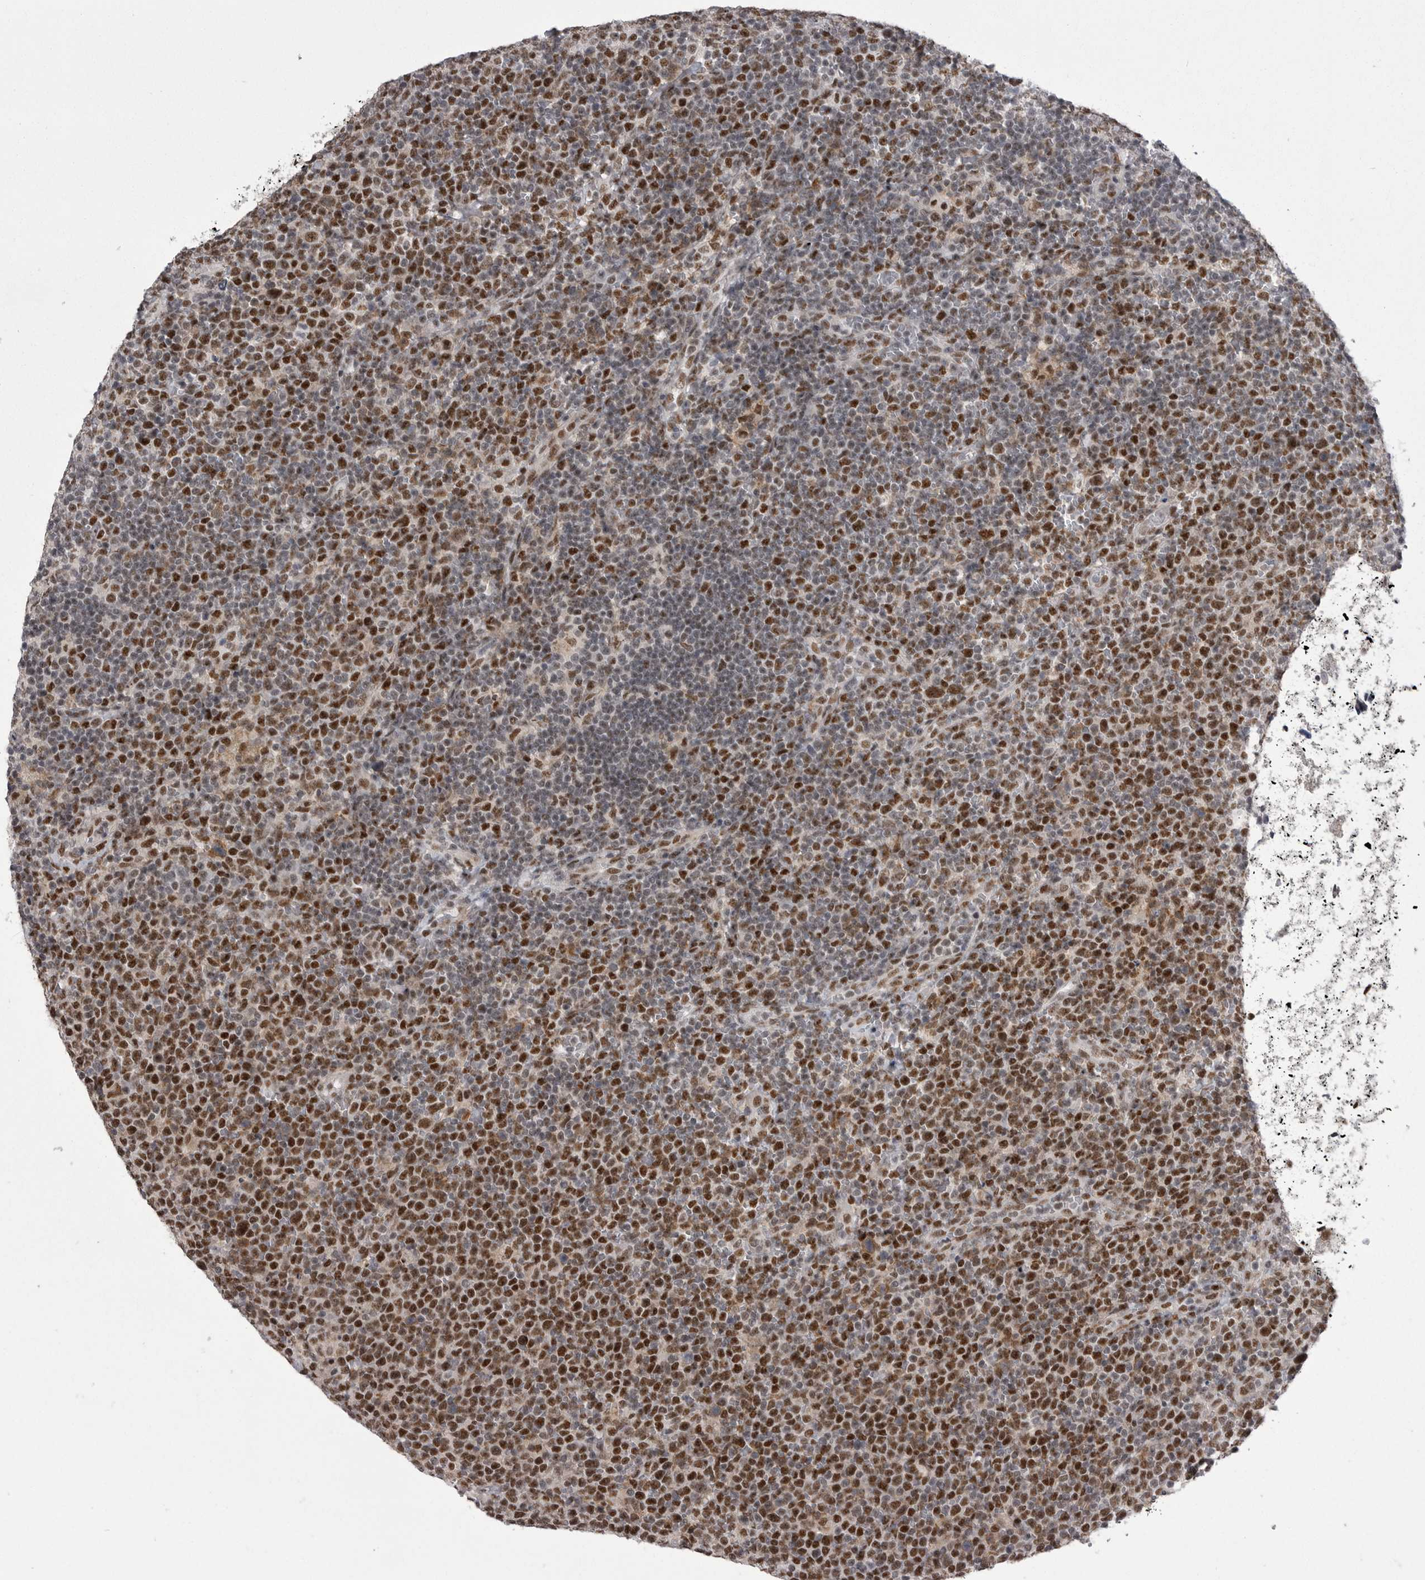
{"staining": {"intensity": "strong", "quantity": ">75%", "location": "nuclear"}, "tissue": "lymphoma", "cell_type": "Tumor cells", "image_type": "cancer", "snomed": [{"axis": "morphology", "description": "Malignant lymphoma, non-Hodgkin's type, High grade"}, {"axis": "topography", "description": "Lymph node"}], "caption": "A high amount of strong nuclear expression is identified in approximately >75% of tumor cells in malignant lymphoma, non-Hodgkin's type (high-grade) tissue.", "gene": "MEPCE", "patient": {"sex": "male", "age": 61}}